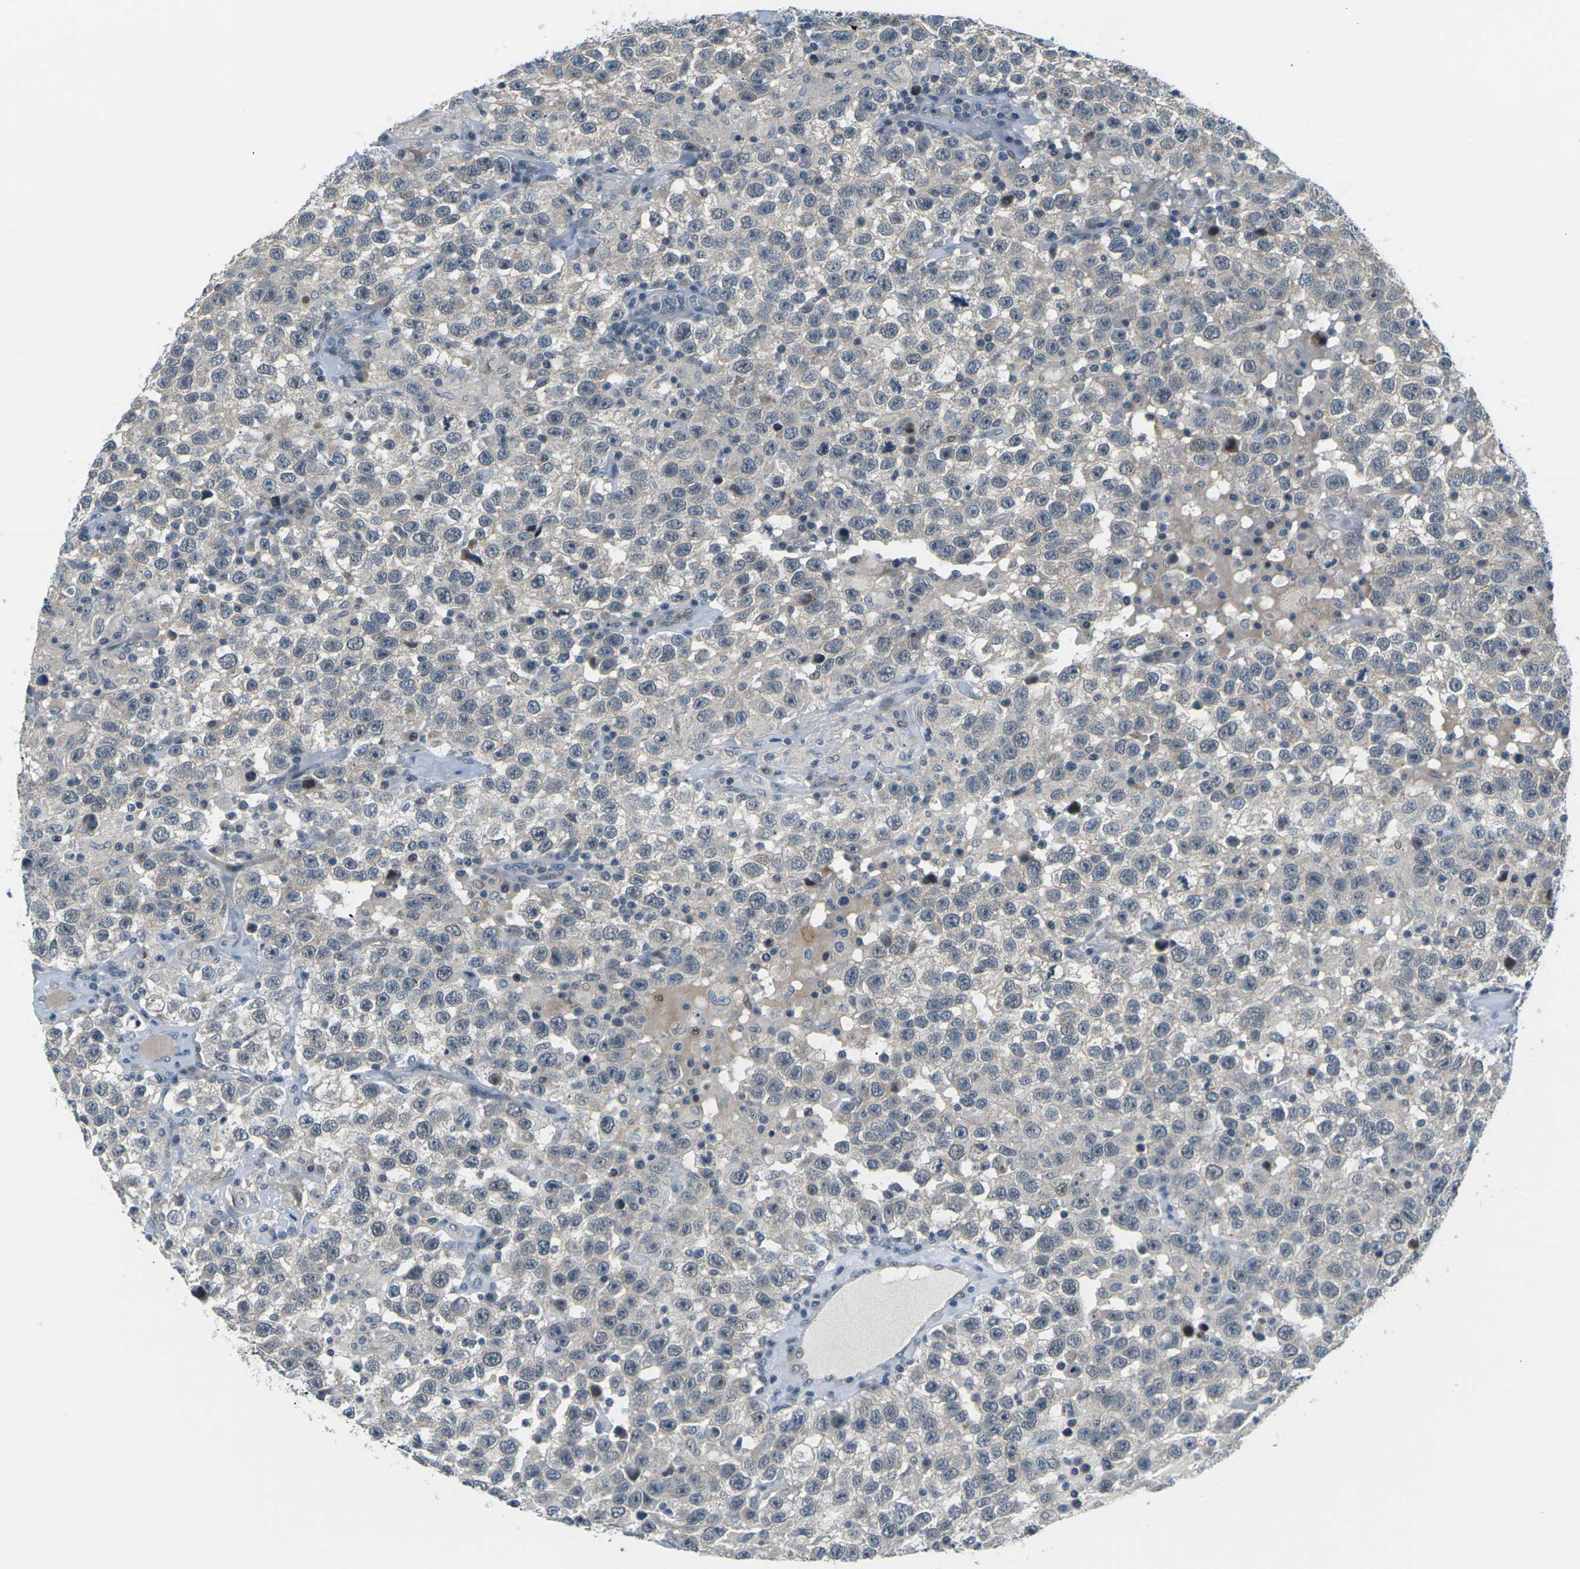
{"staining": {"intensity": "negative", "quantity": "none", "location": "none"}, "tissue": "testis cancer", "cell_type": "Tumor cells", "image_type": "cancer", "snomed": [{"axis": "morphology", "description": "Seminoma, NOS"}, {"axis": "topography", "description": "Testis"}], "caption": "Immunohistochemical staining of seminoma (testis) displays no significant expression in tumor cells.", "gene": "SLC13A3", "patient": {"sex": "male", "age": 41}}